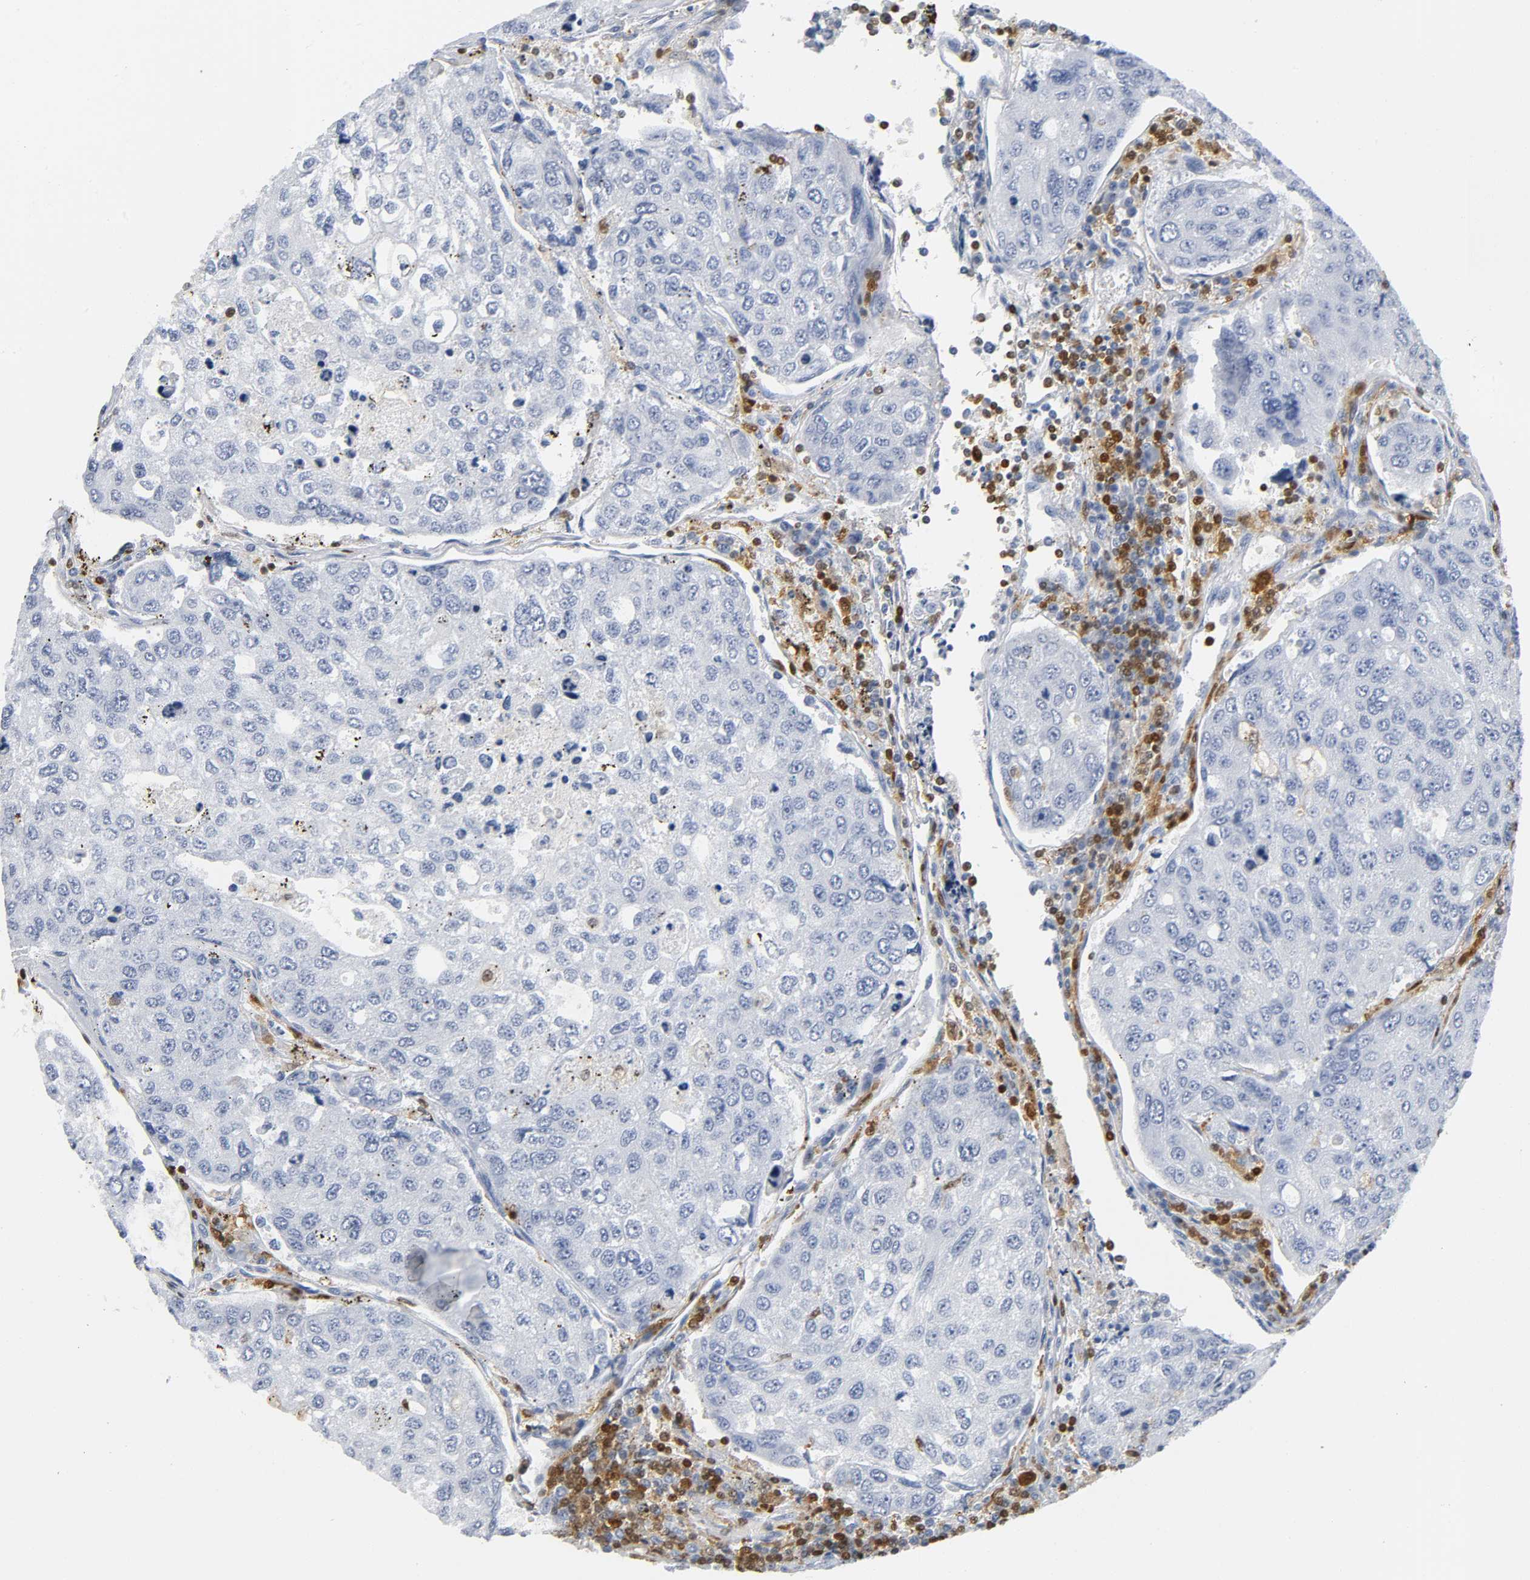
{"staining": {"intensity": "negative", "quantity": "none", "location": "none"}, "tissue": "urothelial cancer", "cell_type": "Tumor cells", "image_type": "cancer", "snomed": [{"axis": "morphology", "description": "Urothelial carcinoma, High grade"}, {"axis": "topography", "description": "Lymph node"}, {"axis": "topography", "description": "Urinary bladder"}], "caption": "Urothelial cancer was stained to show a protein in brown. There is no significant staining in tumor cells. The staining was performed using DAB (3,3'-diaminobenzidine) to visualize the protein expression in brown, while the nuclei were stained in blue with hematoxylin (Magnification: 20x).", "gene": "DOK2", "patient": {"sex": "male", "age": 51}}